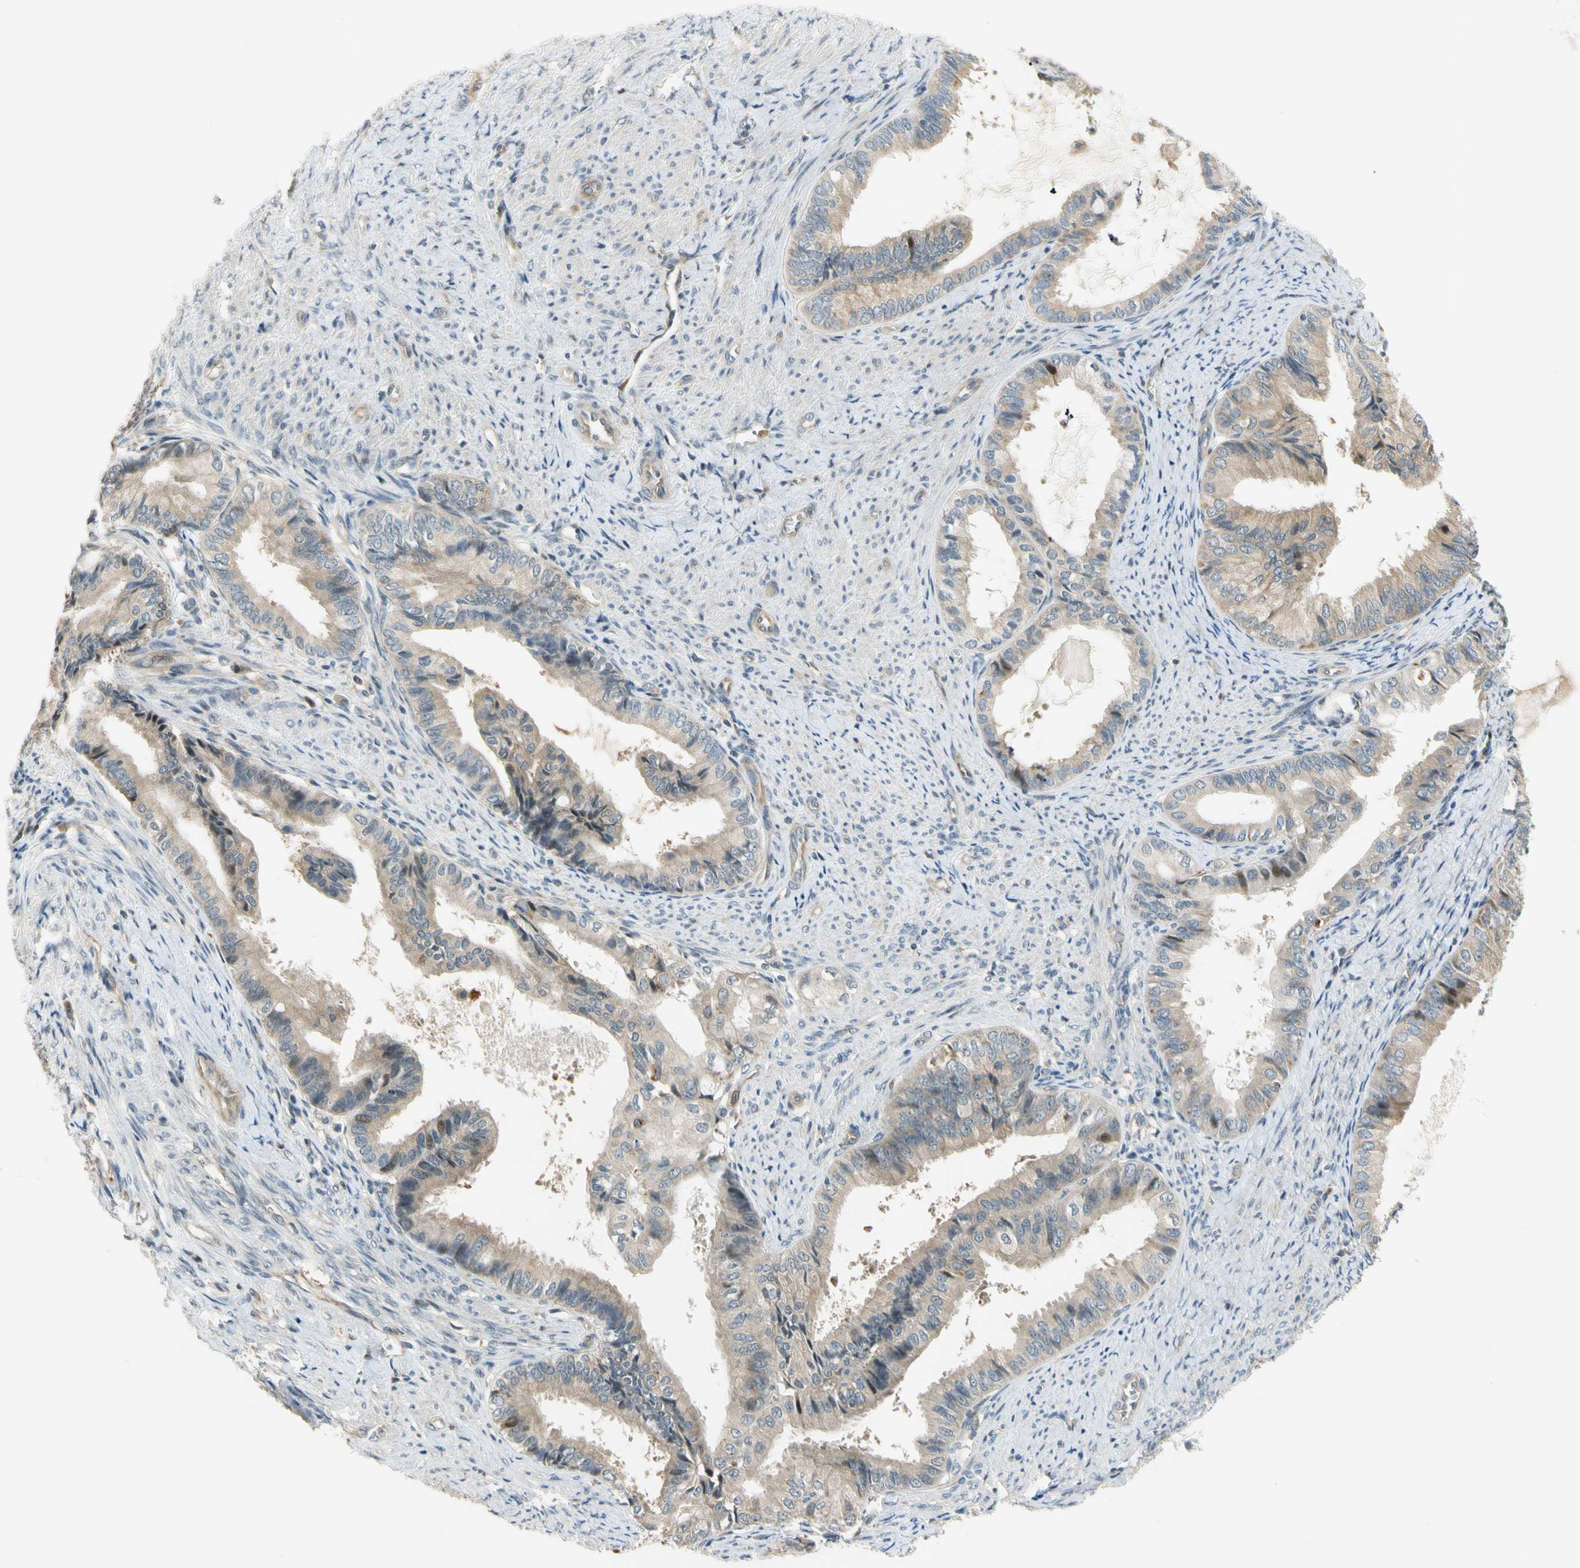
{"staining": {"intensity": "weak", "quantity": ">75%", "location": "cytoplasmic/membranous"}, "tissue": "endometrial cancer", "cell_type": "Tumor cells", "image_type": "cancer", "snomed": [{"axis": "morphology", "description": "Adenocarcinoma, NOS"}, {"axis": "topography", "description": "Endometrium"}], "caption": "The histopathology image shows a brown stain indicating the presence of a protein in the cytoplasmic/membranous of tumor cells in endometrial cancer.", "gene": "GATD1", "patient": {"sex": "female", "age": 86}}